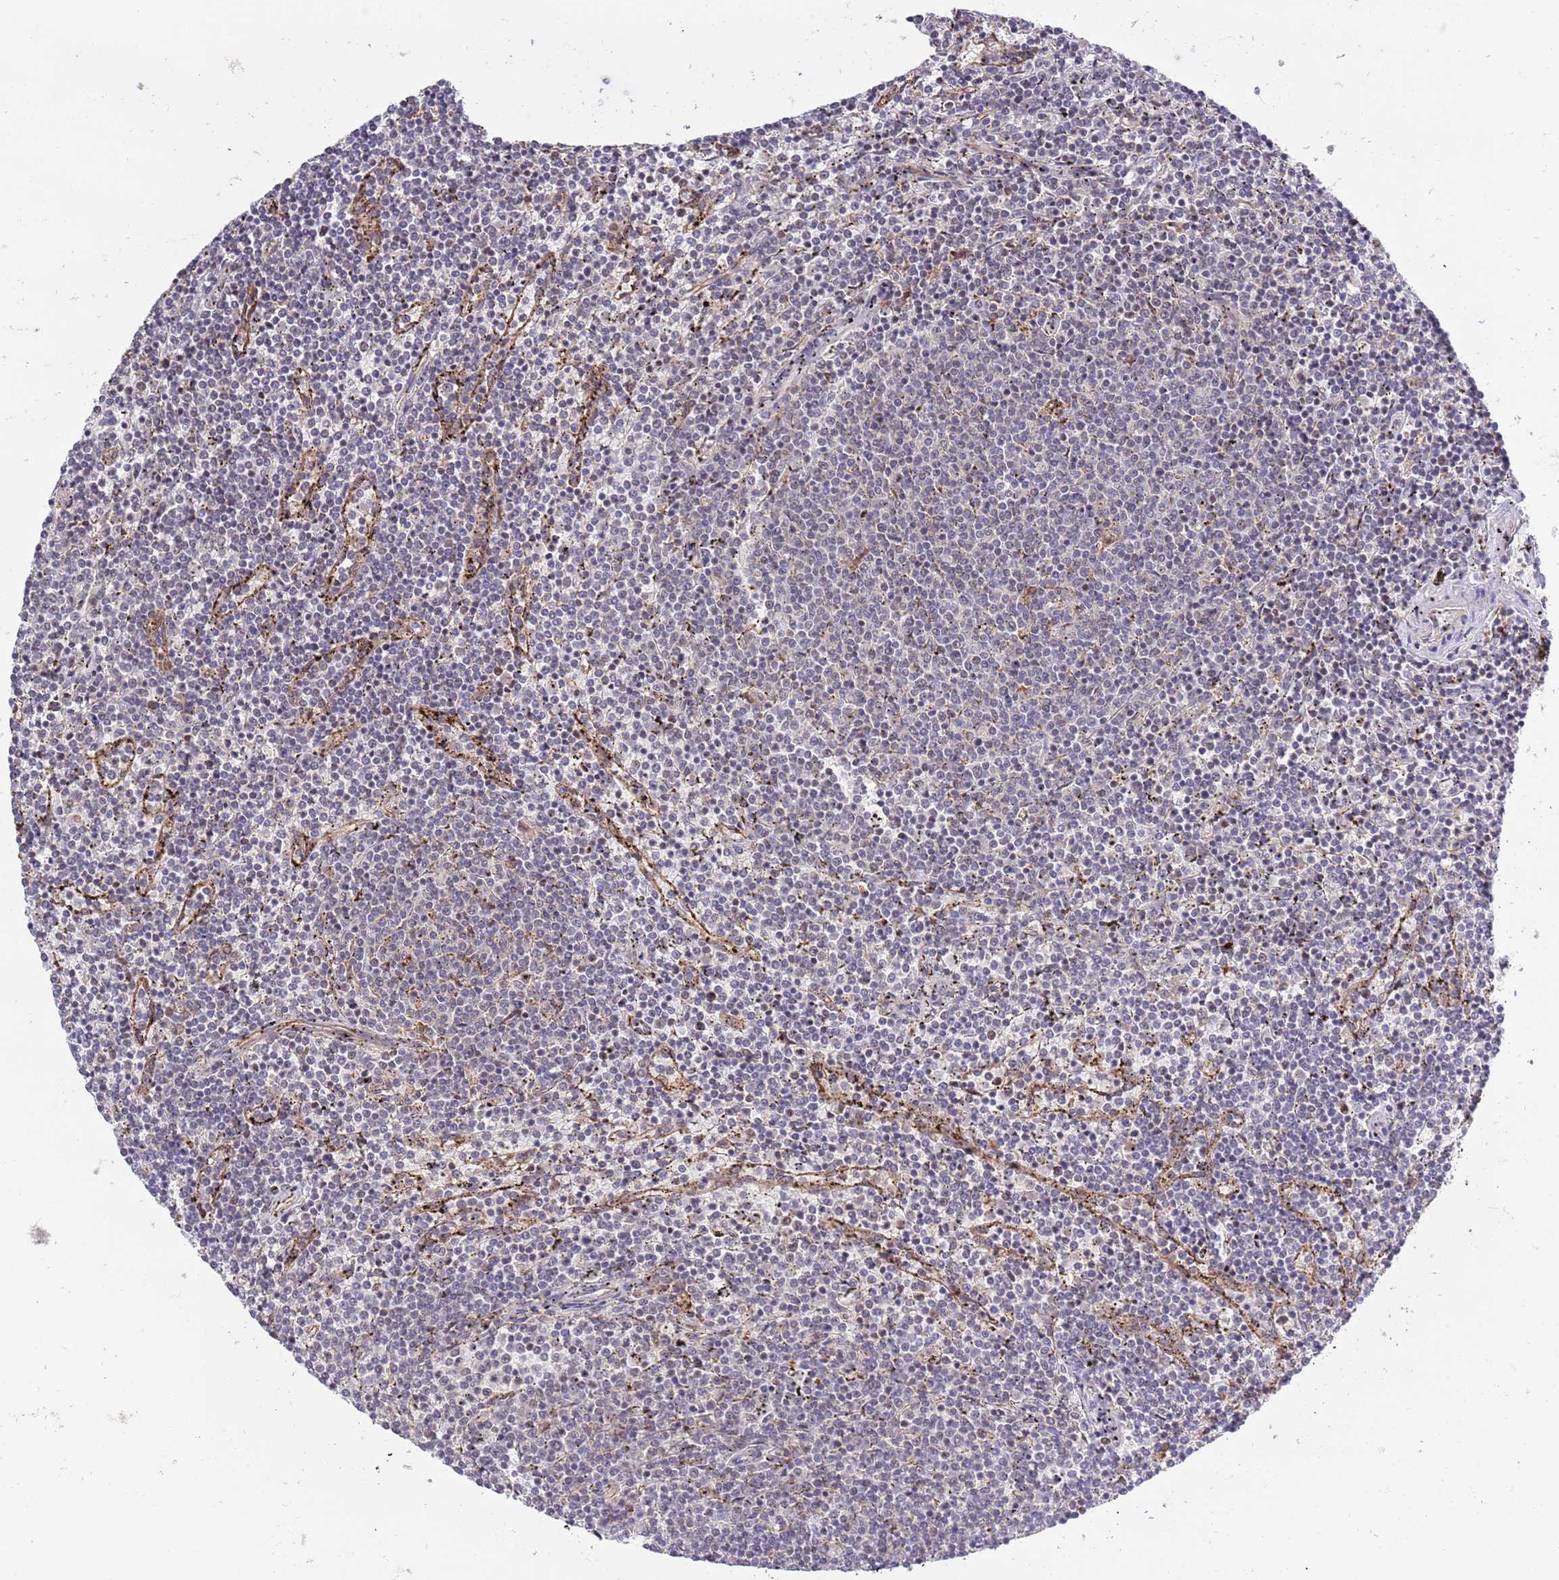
{"staining": {"intensity": "negative", "quantity": "none", "location": "none"}, "tissue": "lymphoma", "cell_type": "Tumor cells", "image_type": "cancer", "snomed": [{"axis": "morphology", "description": "Malignant lymphoma, non-Hodgkin's type, Low grade"}, {"axis": "topography", "description": "Spleen"}], "caption": "An image of human lymphoma is negative for staining in tumor cells.", "gene": "CCNJL", "patient": {"sex": "female", "age": 50}}